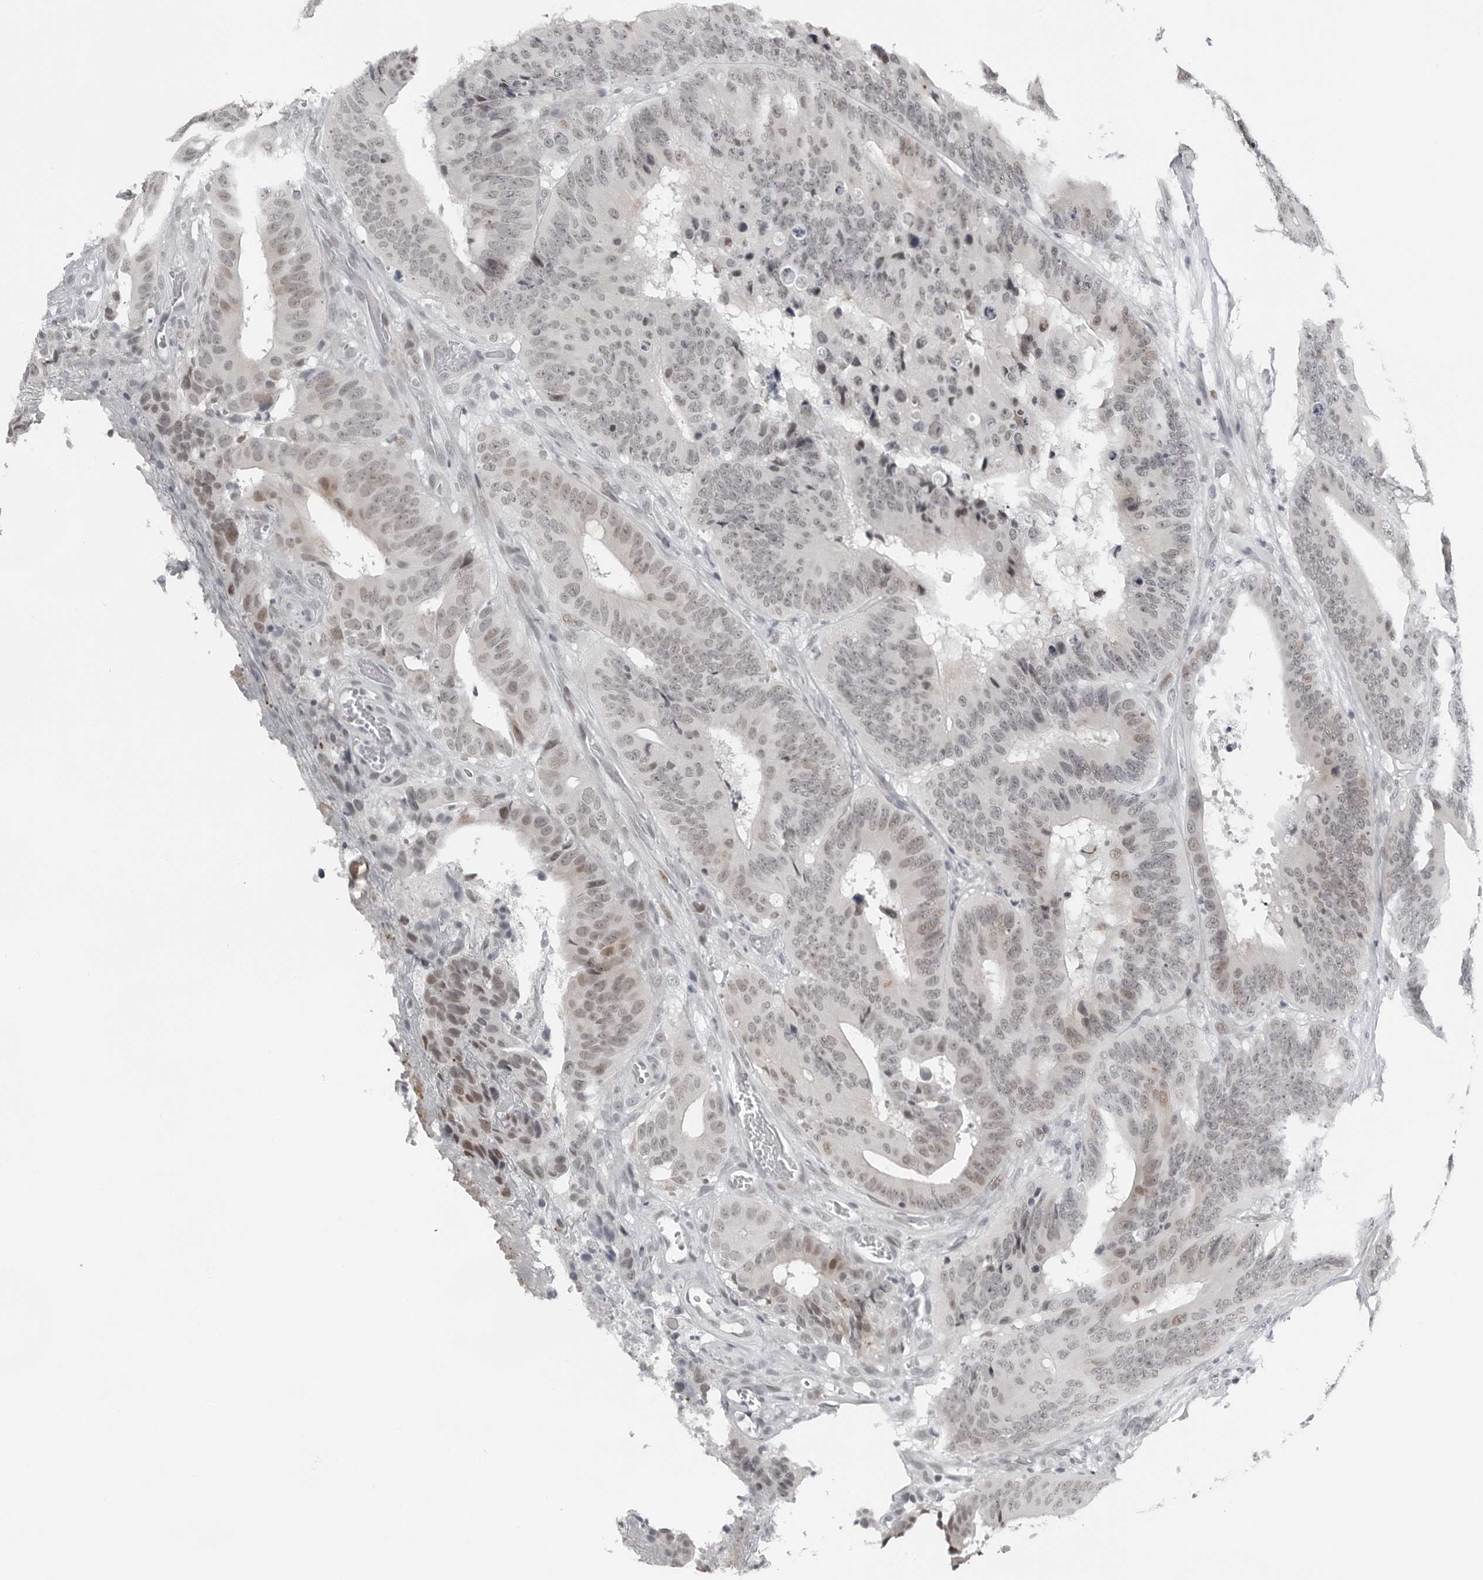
{"staining": {"intensity": "moderate", "quantity": "<25%", "location": "nuclear"}, "tissue": "colorectal cancer", "cell_type": "Tumor cells", "image_type": "cancer", "snomed": [{"axis": "morphology", "description": "Adenocarcinoma, NOS"}, {"axis": "topography", "description": "Colon"}], "caption": "Colorectal cancer (adenocarcinoma) stained for a protein (brown) exhibits moderate nuclear positive positivity in about <25% of tumor cells.", "gene": "PPP1R42", "patient": {"sex": "male", "age": 83}}